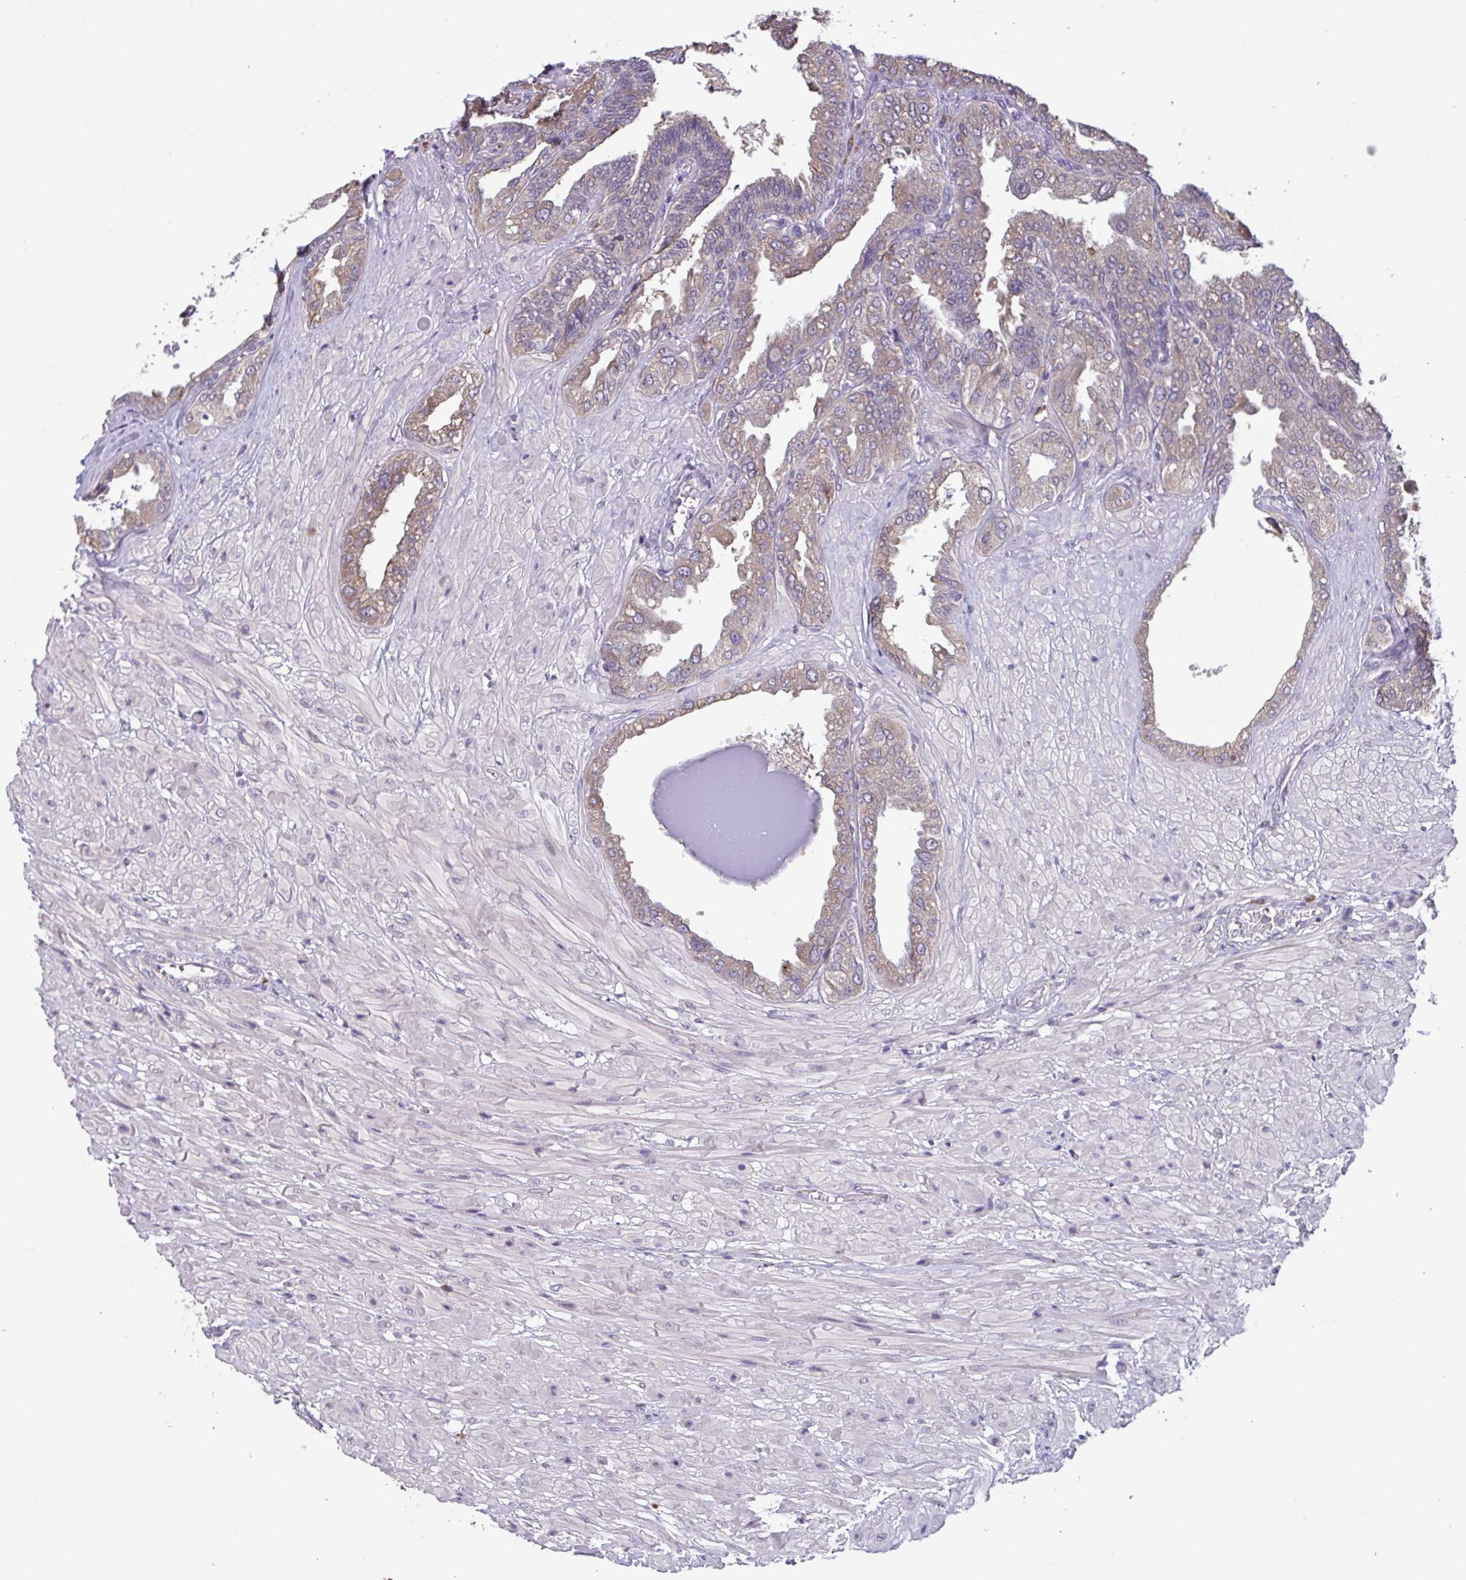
{"staining": {"intensity": "weak", "quantity": ">75%", "location": "cytoplasmic/membranous"}, "tissue": "seminal vesicle", "cell_type": "Glandular cells", "image_type": "normal", "snomed": [{"axis": "morphology", "description": "Normal tissue, NOS"}, {"axis": "topography", "description": "Seminal veicle"}], "caption": "A micrograph showing weak cytoplasmic/membranous positivity in about >75% of glandular cells in benign seminal vesicle, as visualized by brown immunohistochemical staining.", "gene": "CD1E", "patient": {"sex": "male", "age": 55}}